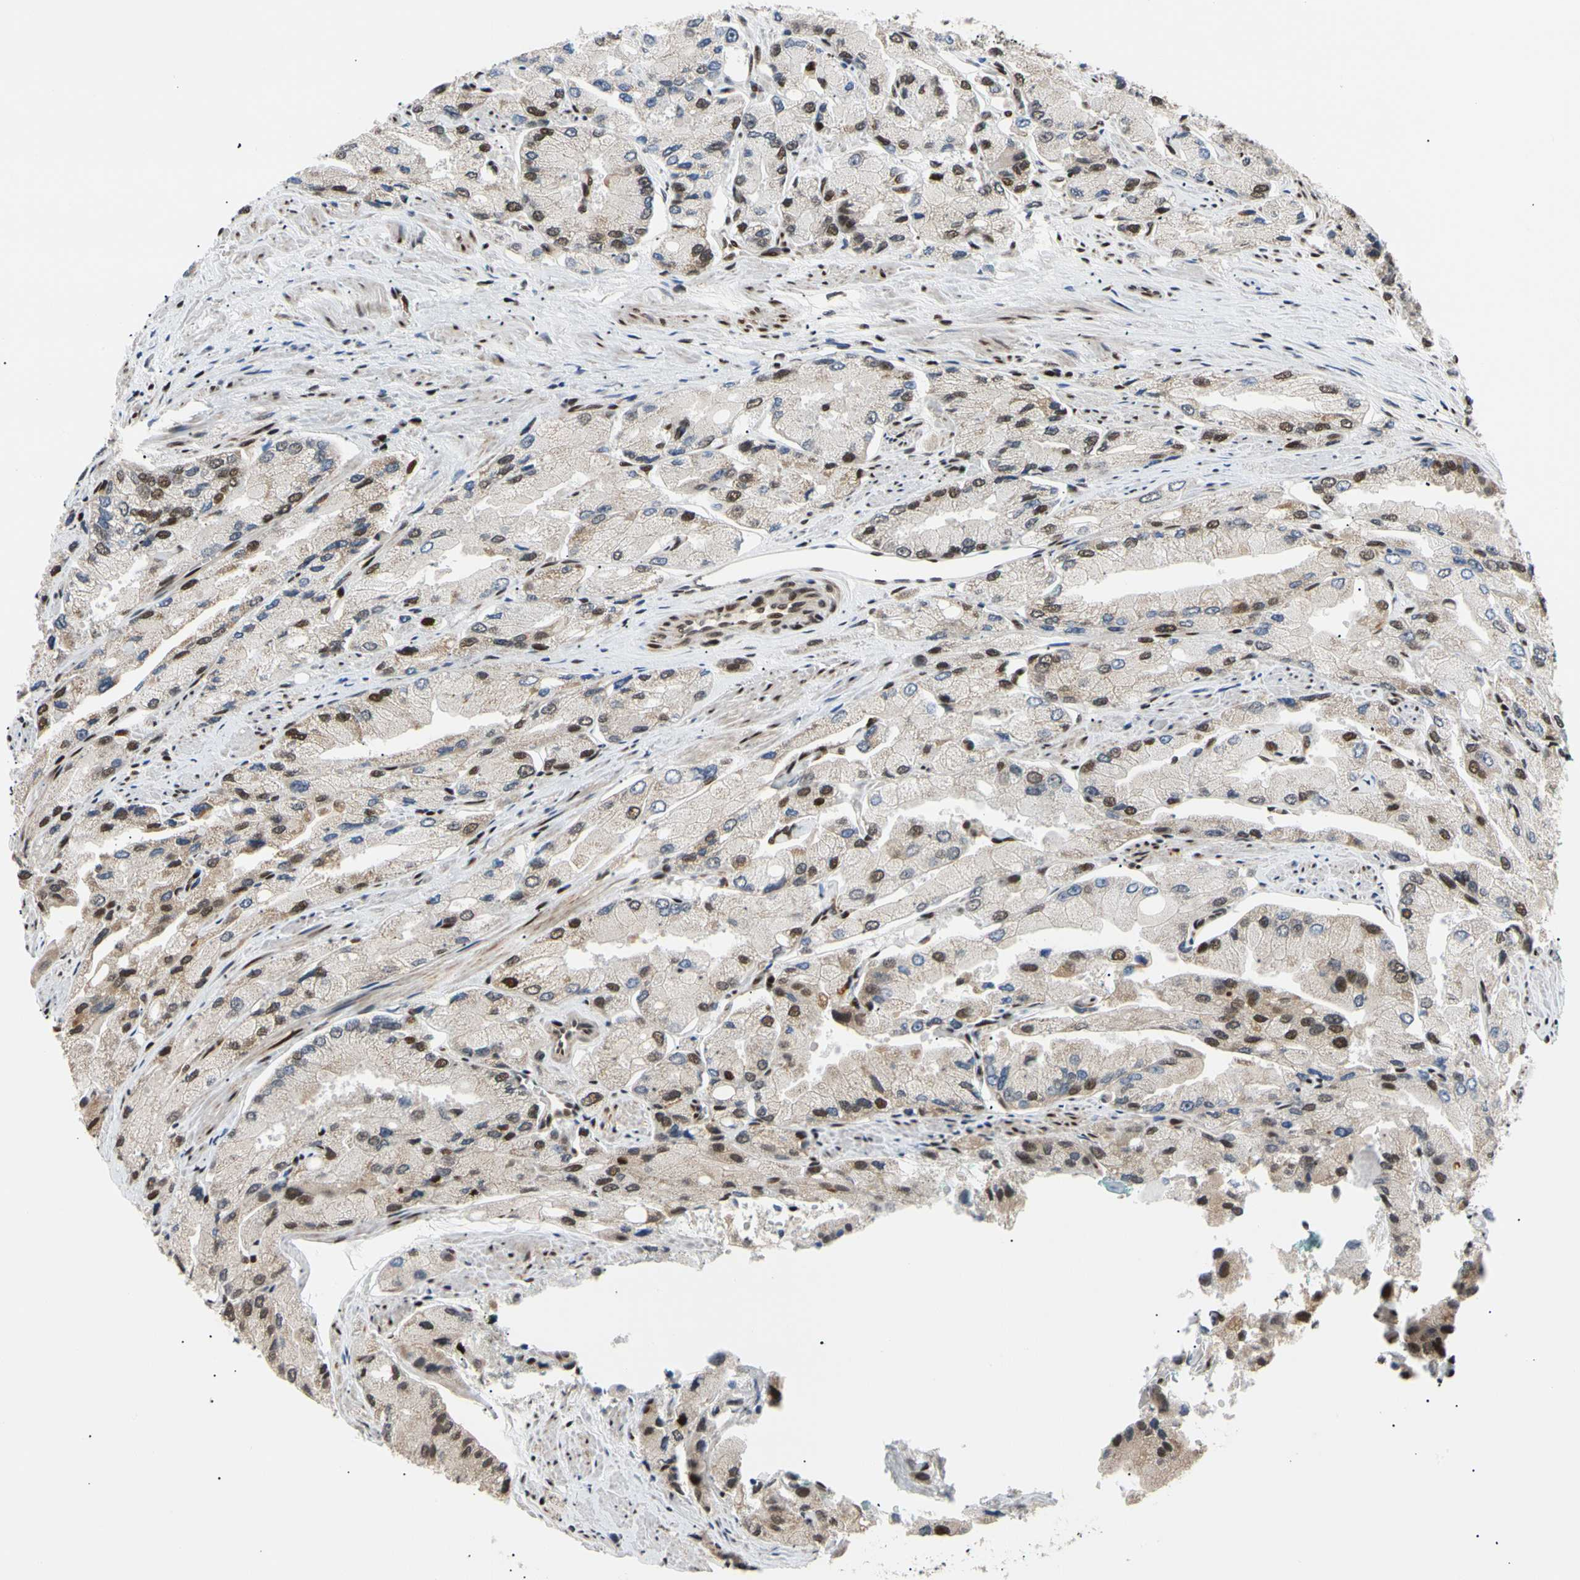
{"staining": {"intensity": "moderate", "quantity": "25%-75%", "location": "nuclear"}, "tissue": "prostate cancer", "cell_type": "Tumor cells", "image_type": "cancer", "snomed": [{"axis": "morphology", "description": "Adenocarcinoma, High grade"}, {"axis": "topography", "description": "Prostate"}], "caption": "Immunohistochemistry staining of adenocarcinoma (high-grade) (prostate), which exhibits medium levels of moderate nuclear positivity in about 25%-75% of tumor cells indicating moderate nuclear protein expression. The staining was performed using DAB (3,3'-diaminobenzidine) (brown) for protein detection and nuclei were counterstained in hematoxylin (blue).", "gene": "E2F1", "patient": {"sex": "male", "age": 58}}